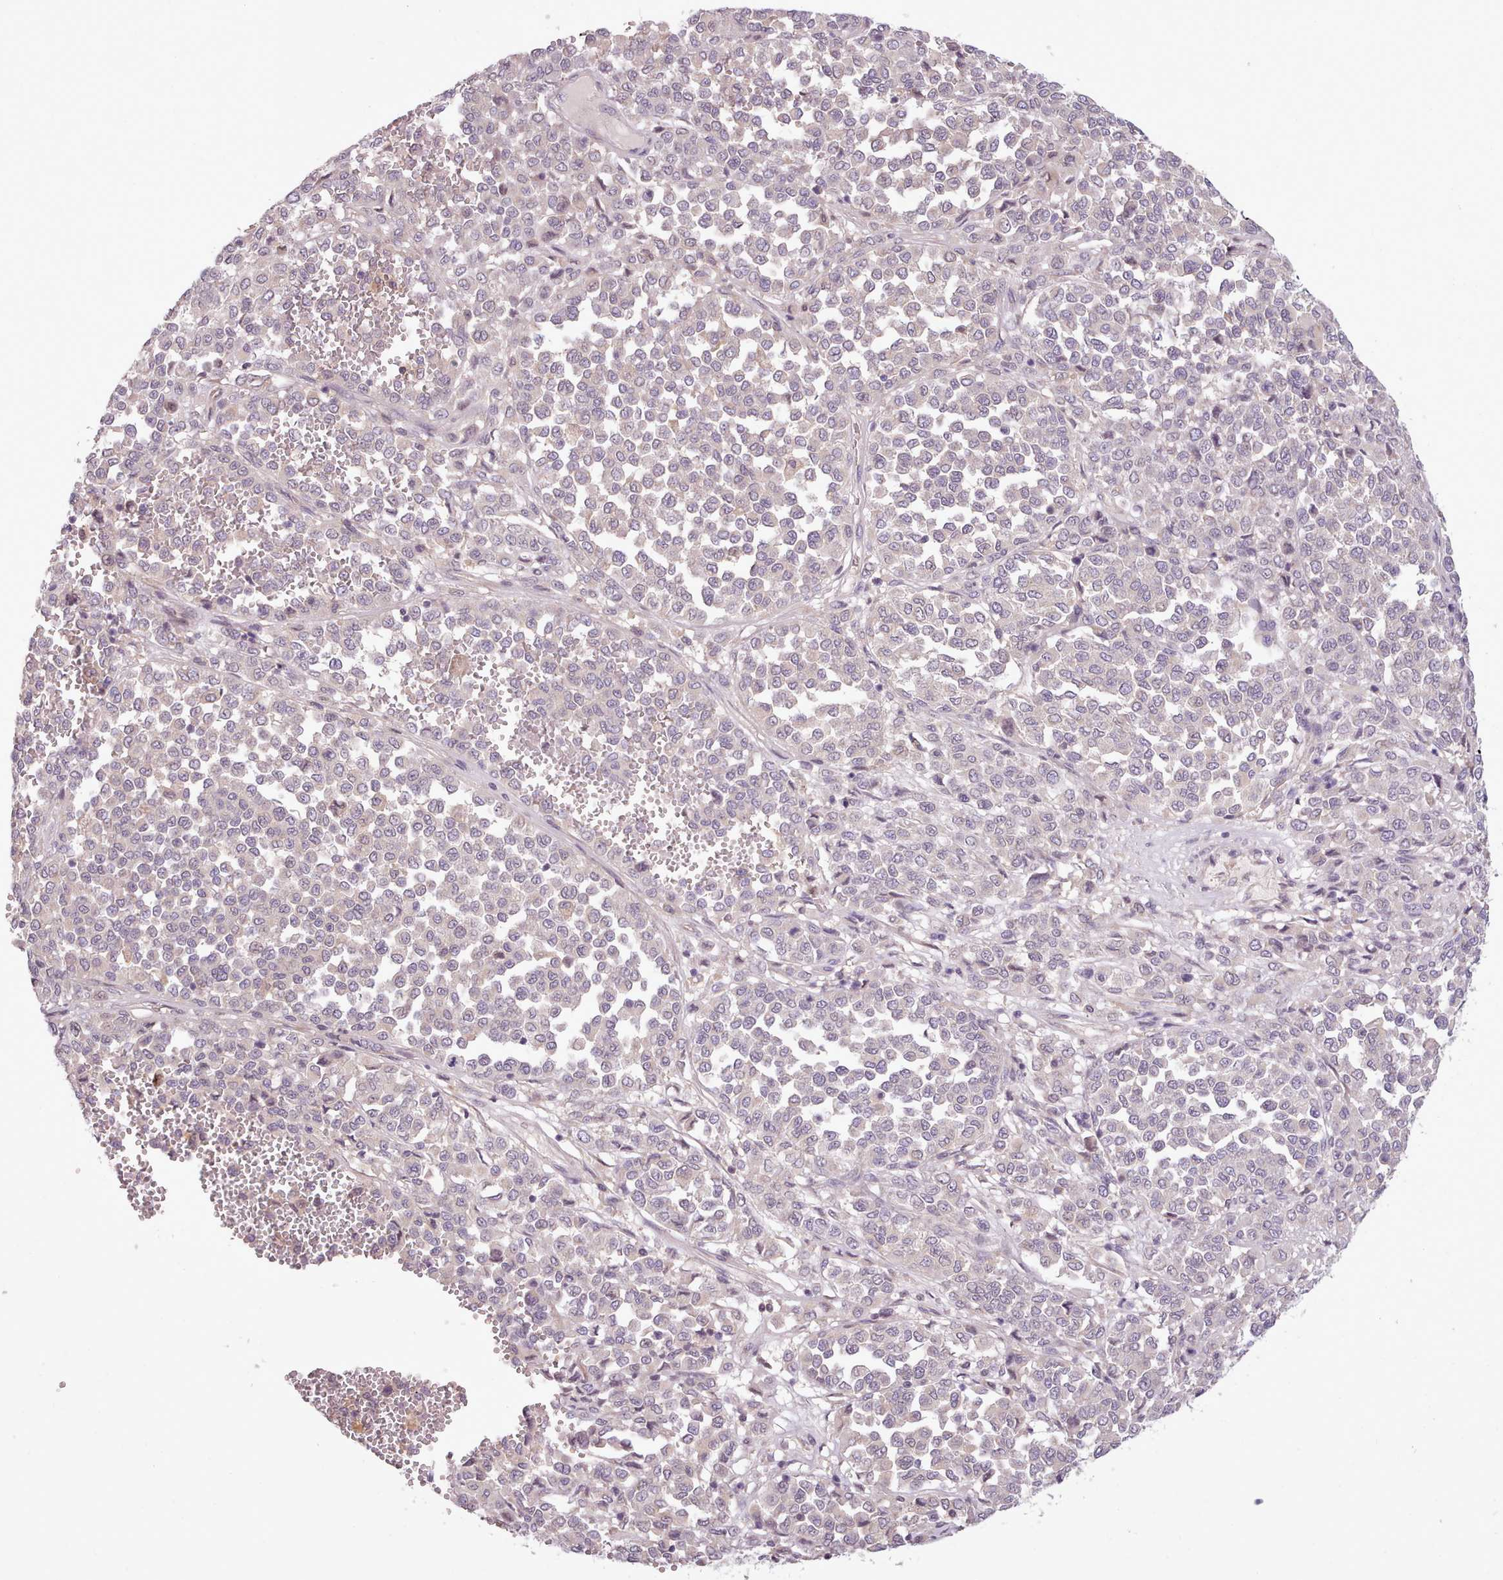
{"staining": {"intensity": "negative", "quantity": "none", "location": "none"}, "tissue": "melanoma", "cell_type": "Tumor cells", "image_type": "cancer", "snomed": [{"axis": "morphology", "description": "Malignant melanoma, Metastatic site"}, {"axis": "topography", "description": "Pancreas"}], "caption": "Protein analysis of malignant melanoma (metastatic site) reveals no significant staining in tumor cells.", "gene": "NMRK1", "patient": {"sex": "female", "age": 30}}